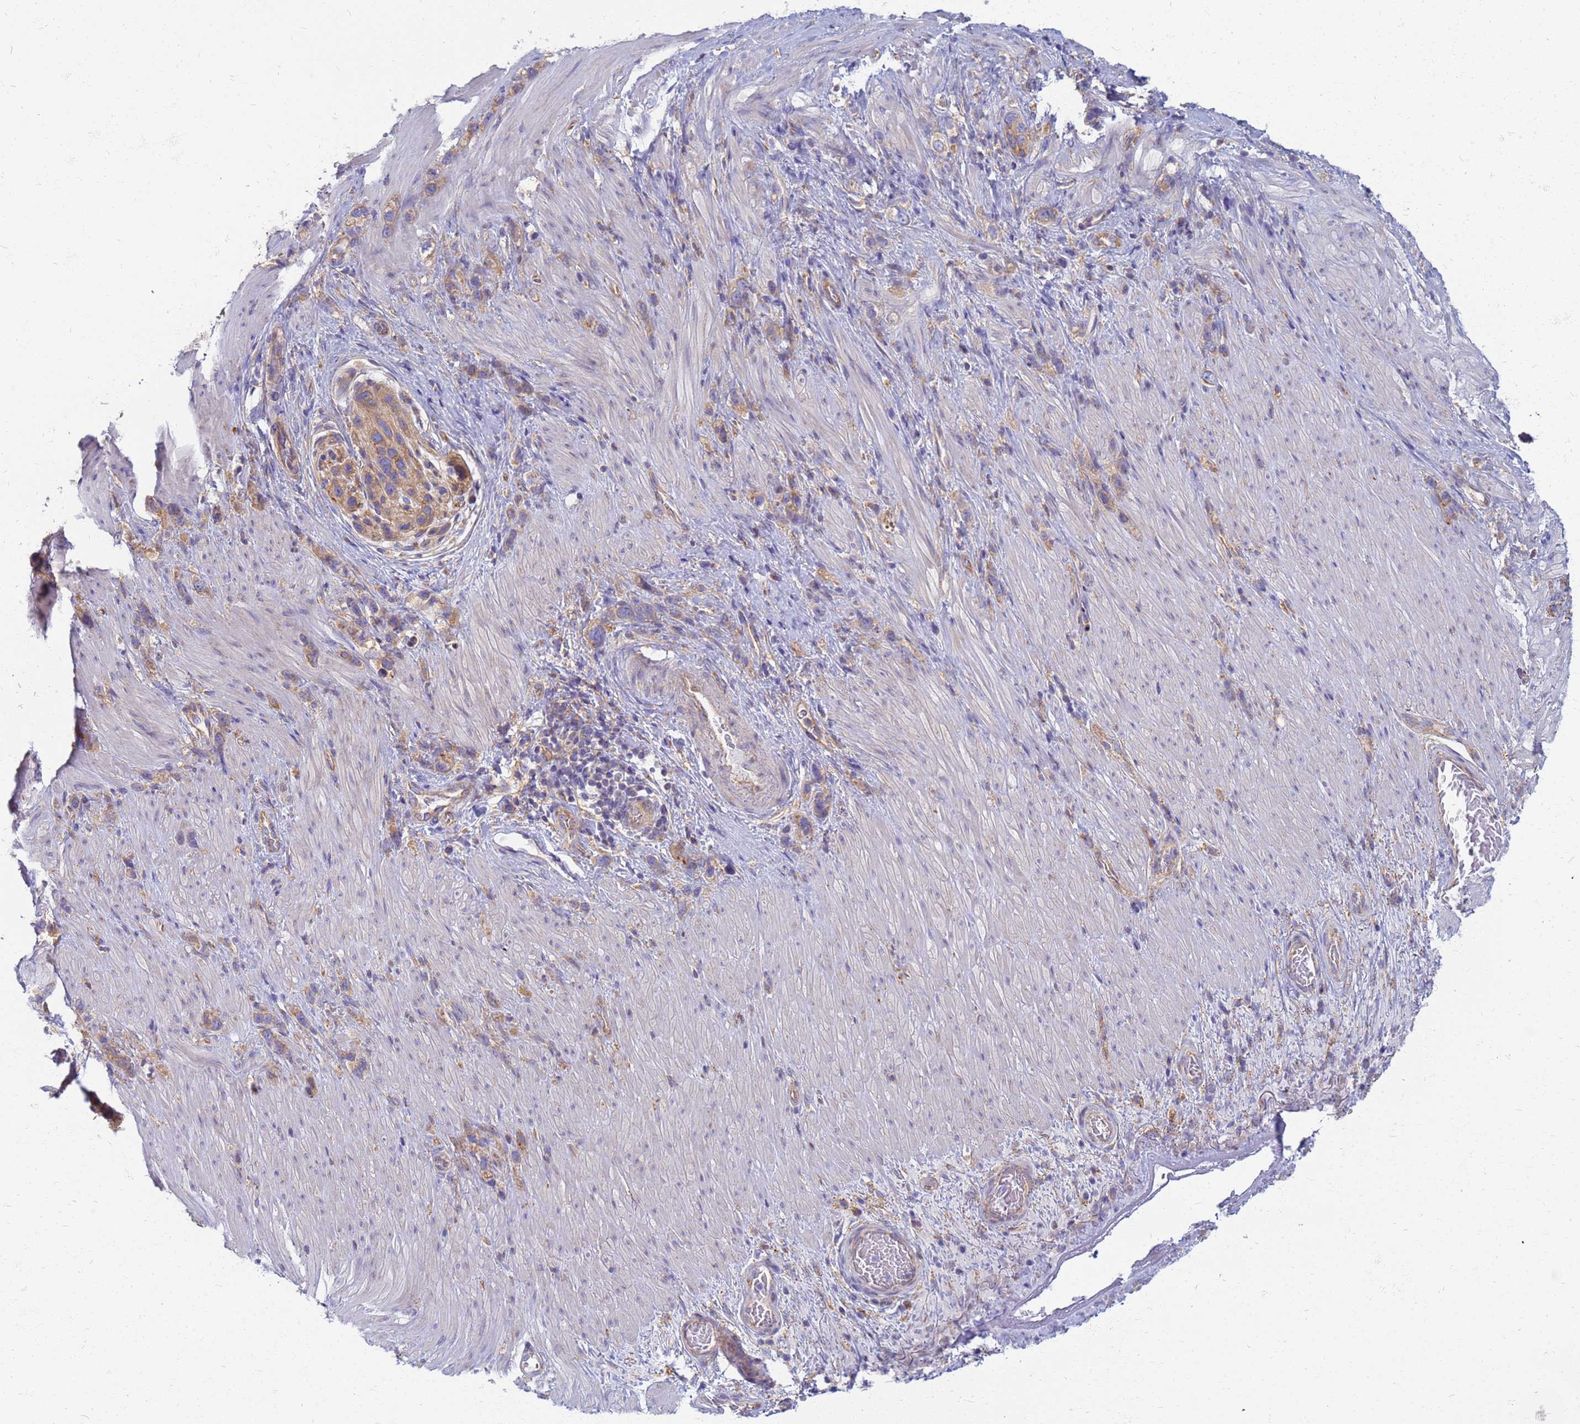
{"staining": {"intensity": "moderate", "quantity": ">75%", "location": "cytoplasmic/membranous"}, "tissue": "stomach cancer", "cell_type": "Tumor cells", "image_type": "cancer", "snomed": [{"axis": "morphology", "description": "Adenocarcinoma, NOS"}, {"axis": "topography", "description": "Stomach"}], "caption": "Brown immunohistochemical staining in stomach adenocarcinoma shows moderate cytoplasmic/membranous positivity in approximately >75% of tumor cells.", "gene": "EEA1", "patient": {"sex": "female", "age": 65}}